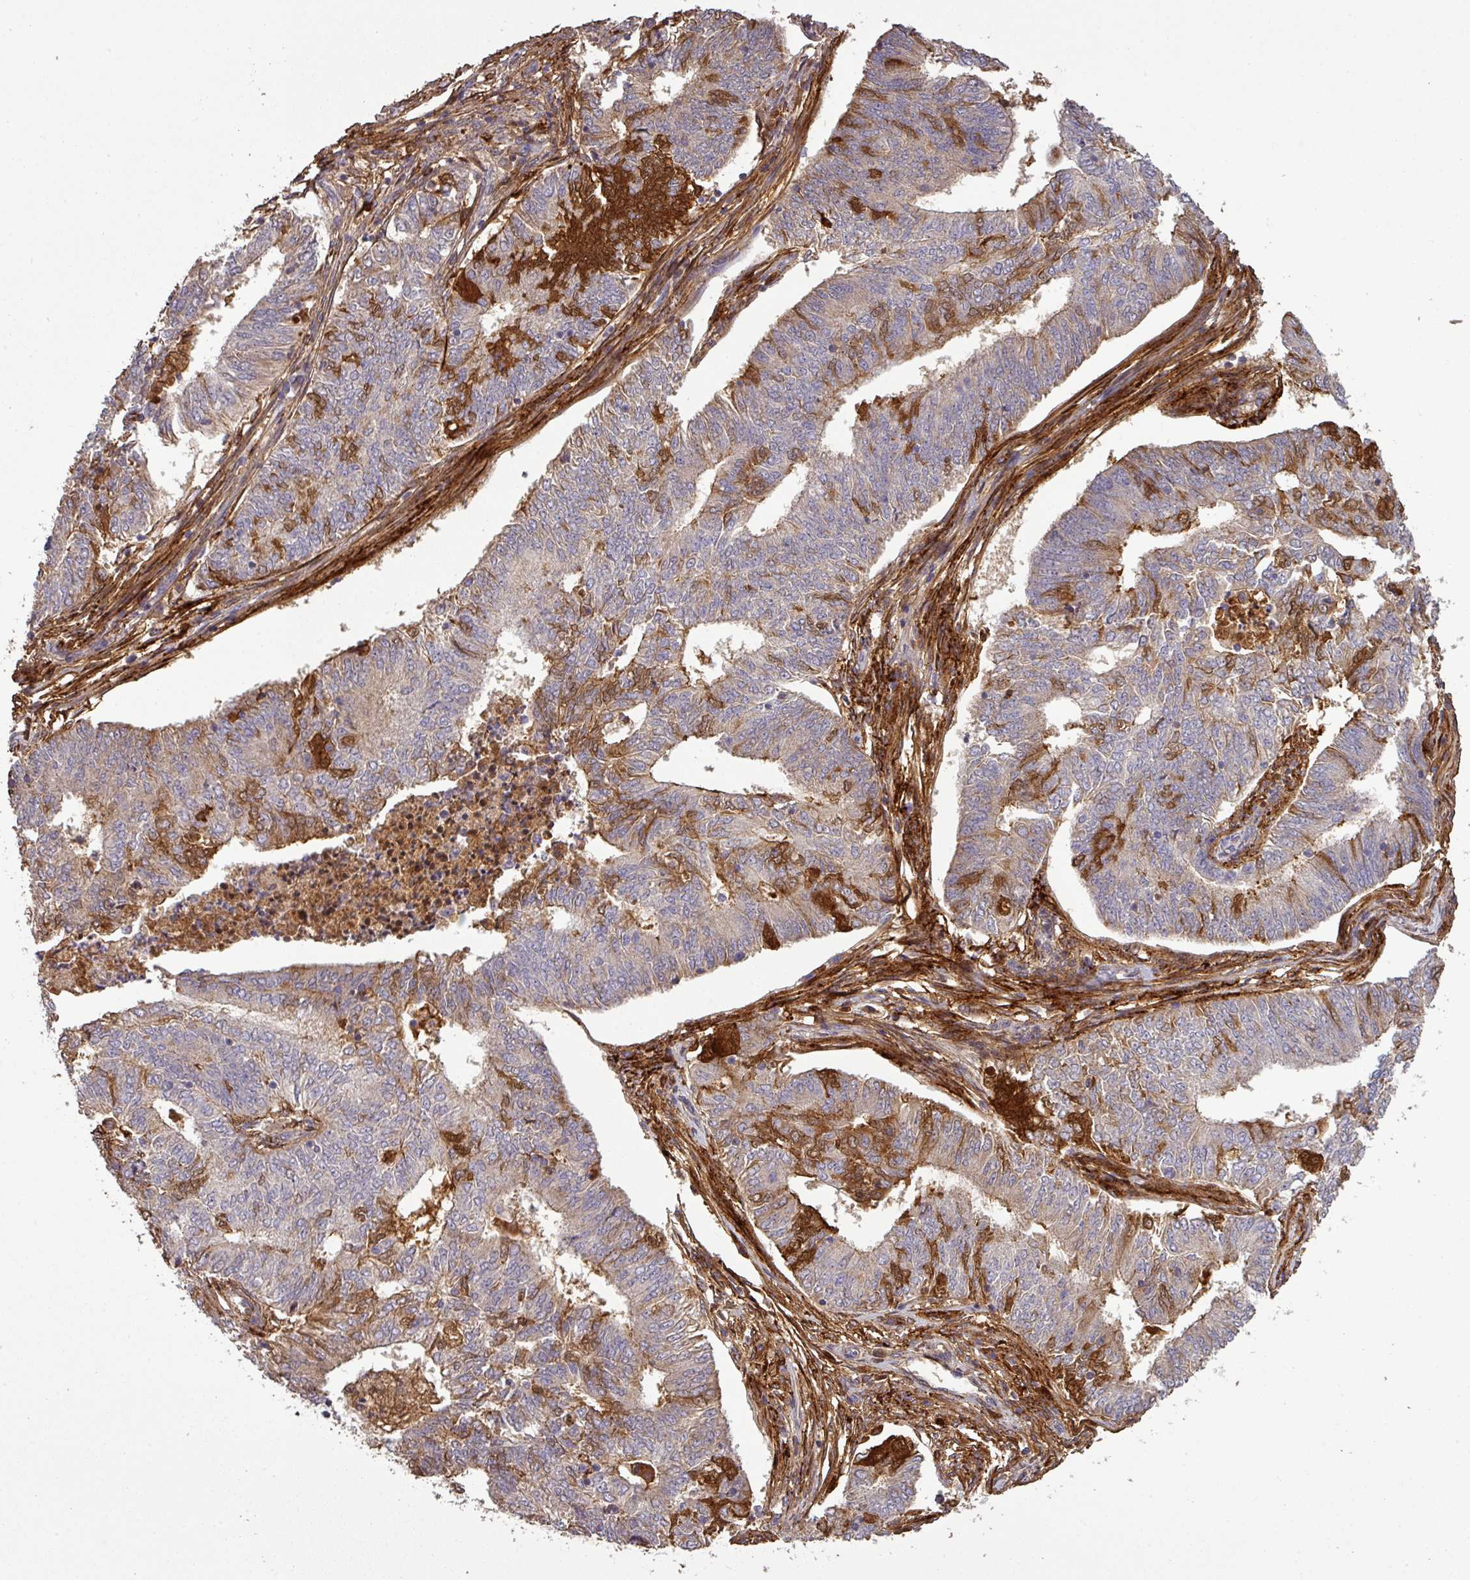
{"staining": {"intensity": "moderate", "quantity": "<25%", "location": "cytoplasmic/membranous"}, "tissue": "endometrial cancer", "cell_type": "Tumor cells", "image_type": "cancer", "snomed": [{"axis": "morphology", "description": "Adenocarcinoma, NOS"}, {"axis": "topography", "description": "Endometrium"}], "caption": "Brown immunohistochemical staining in human endometrial cancer (adenocarcinoma) shows moderate cytoplasmic/membranous expression in about <25% of tumor cells.", "gene": "ISLR", "patient": {"sex": "female", "age": 62}}